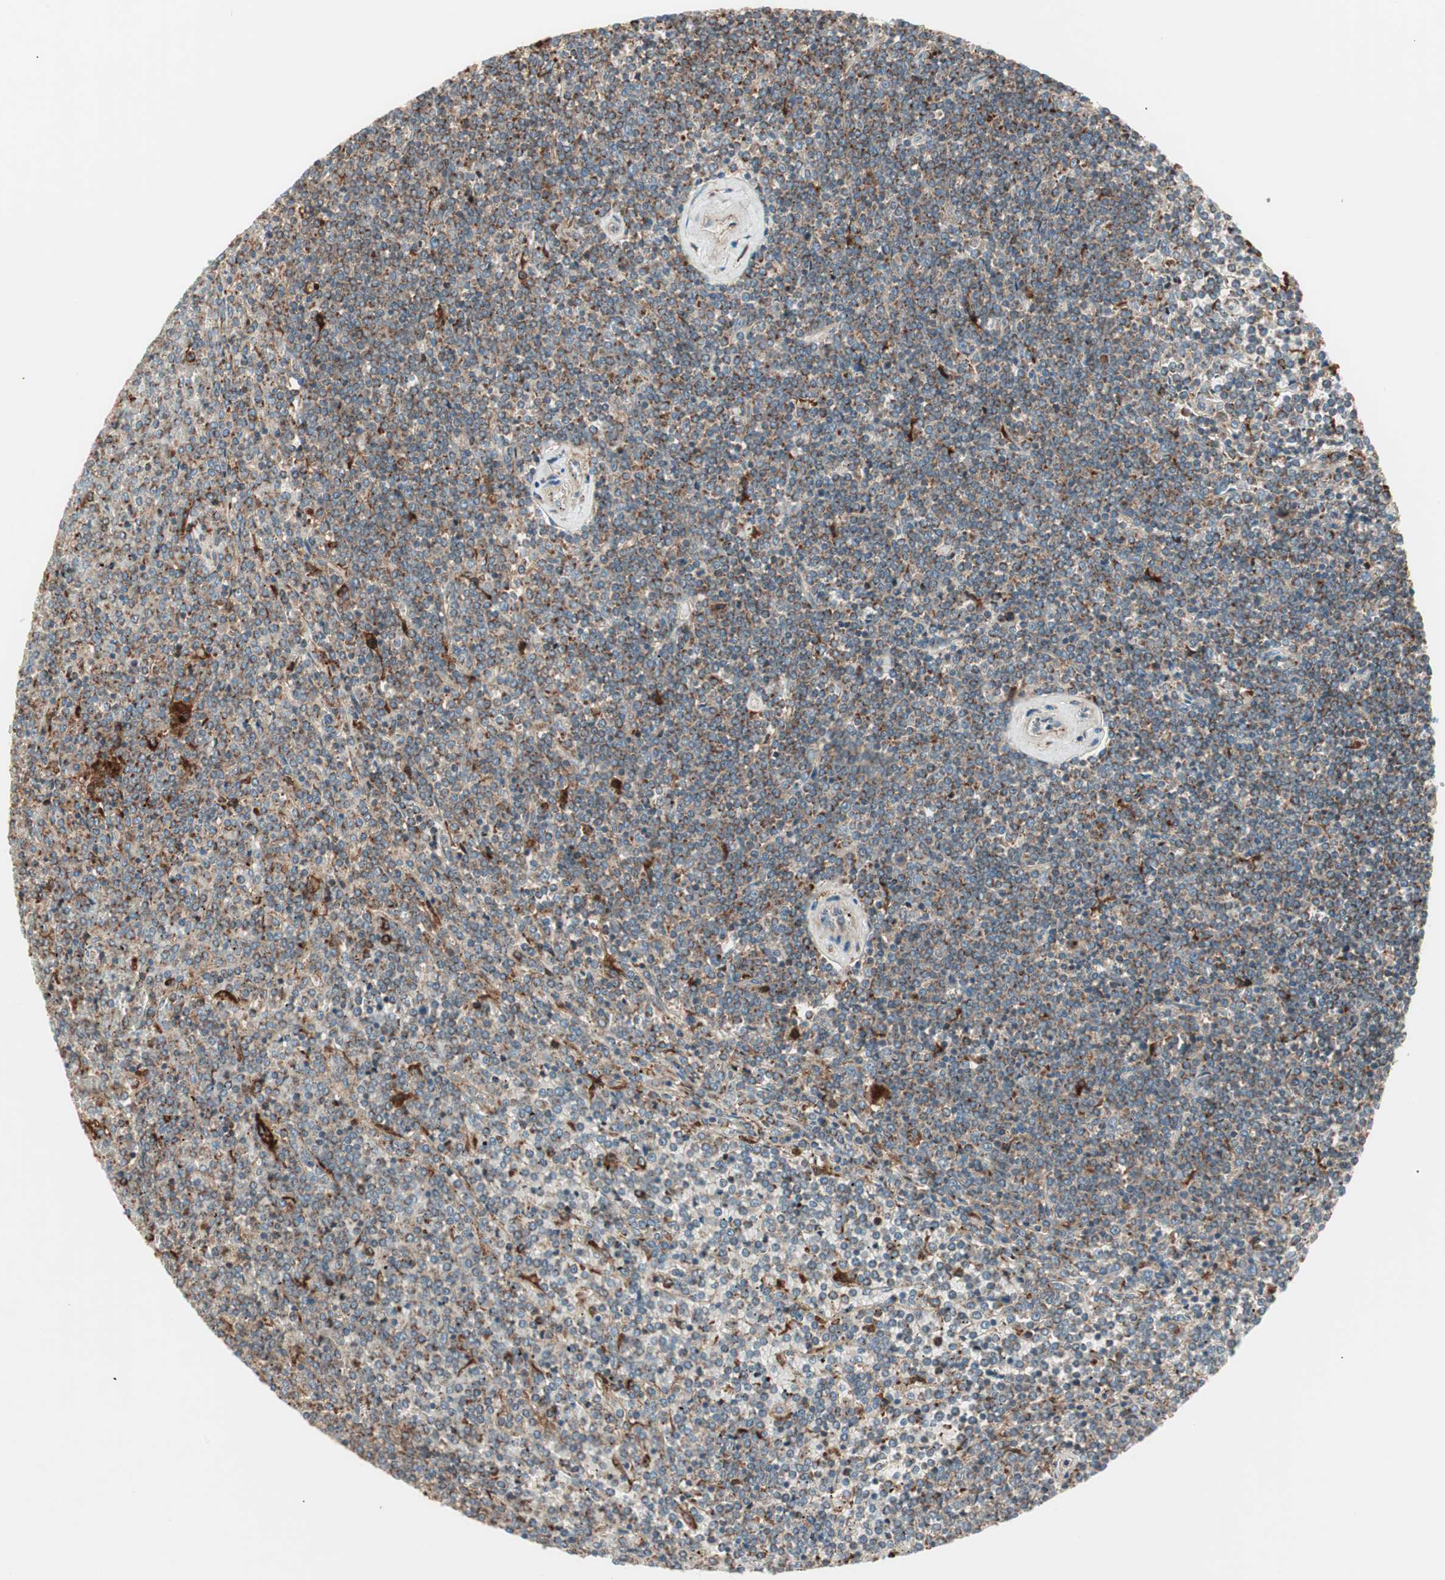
{"staining": {"intensity": "weak", "quantity": ">75%", "location": "cytoplasmic/membranous"}, "tissue": "lymphoma", "cell_type": "Tumor cells", "image_type": "cancer", "snomed": [{"axis": "morphology", "description": "Malignant lymphoma, non-Hodgkin's type, Low grade"}, {"axis": "topography", "description": "Spleen"}], "caption": "The image reveals a brown stain indicating the presence of a protein in the cytoplasmic/membranous of tumor cells in lymphoma.", "gene": "ATP6V1G1", "patient": {"sex": "female", "age": 19}}